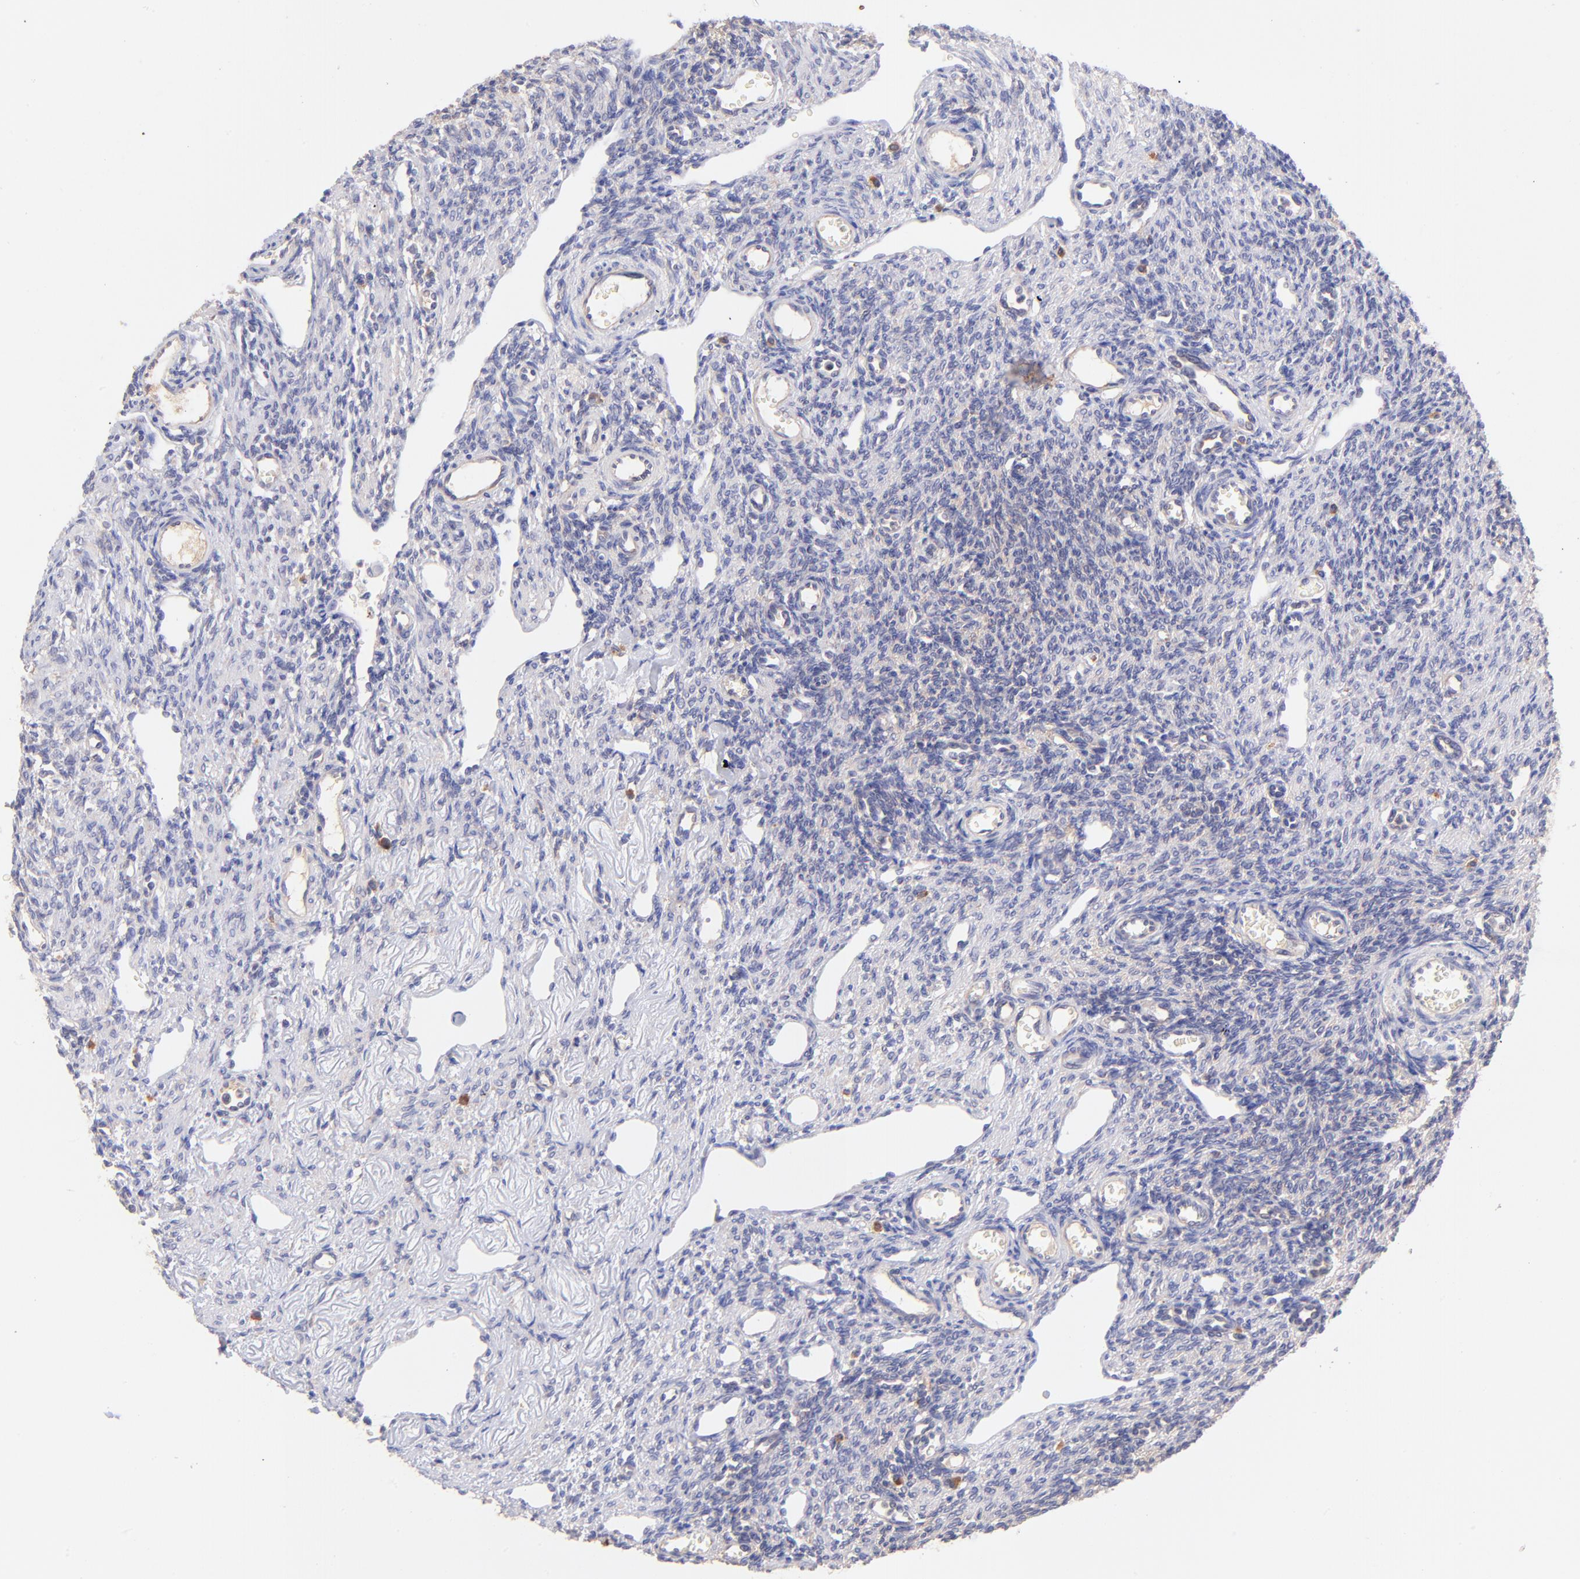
{"staining": {"intensity": "negative", "quantity": "none", "location": "none"}, "tissue": "ovary", "cell_type": "Follicle cells", "image_type": "normal", "snomed": [{"axis": "morphology", "description": "Normal tissue, NOS"}, {"axis": "topography", "description": "Ovary"}], "caption": "IHC of benign human ovary shows no positivity in follicle cells.", "gene": "RPL11", "patient": {"sex": "female", "age": 33}}